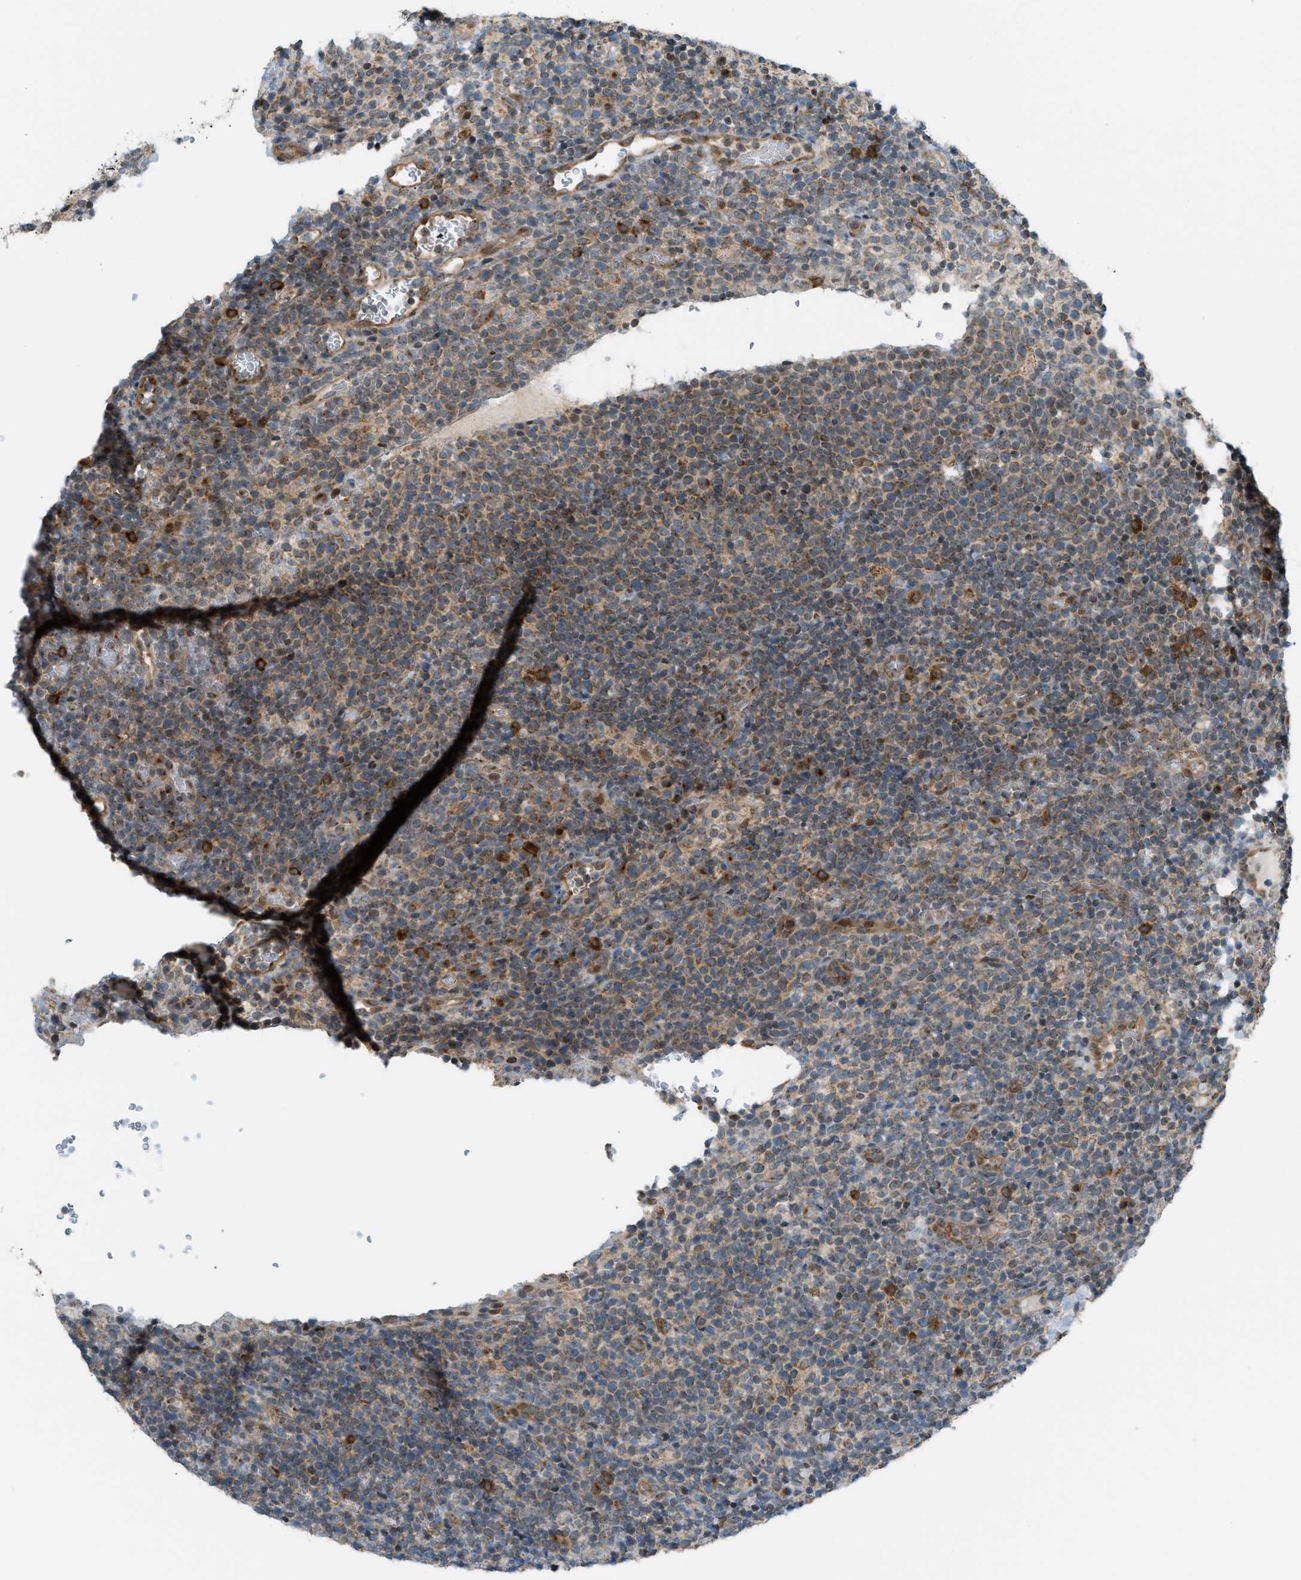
{"staining": {"intensity": "weak", "quantity": "<25%", "location": "cytoplasmic/membranous"}, "tissue": "lymphoma", "cell_type": "Tumor cells", "image_type": "cancer", "snomed": [{"axis": "morphology", "description": "Malignant lymphoma, non-Hodgkin's type, High grade"}, {"axis": "topography", "description": "Lymph node"}], "caption": "The immunohistochemistry image has no significant staining in tumor cells of lymphoma tissue.", "gene": "CCDC186", "patient": {"sex": "male", "age": 61}}